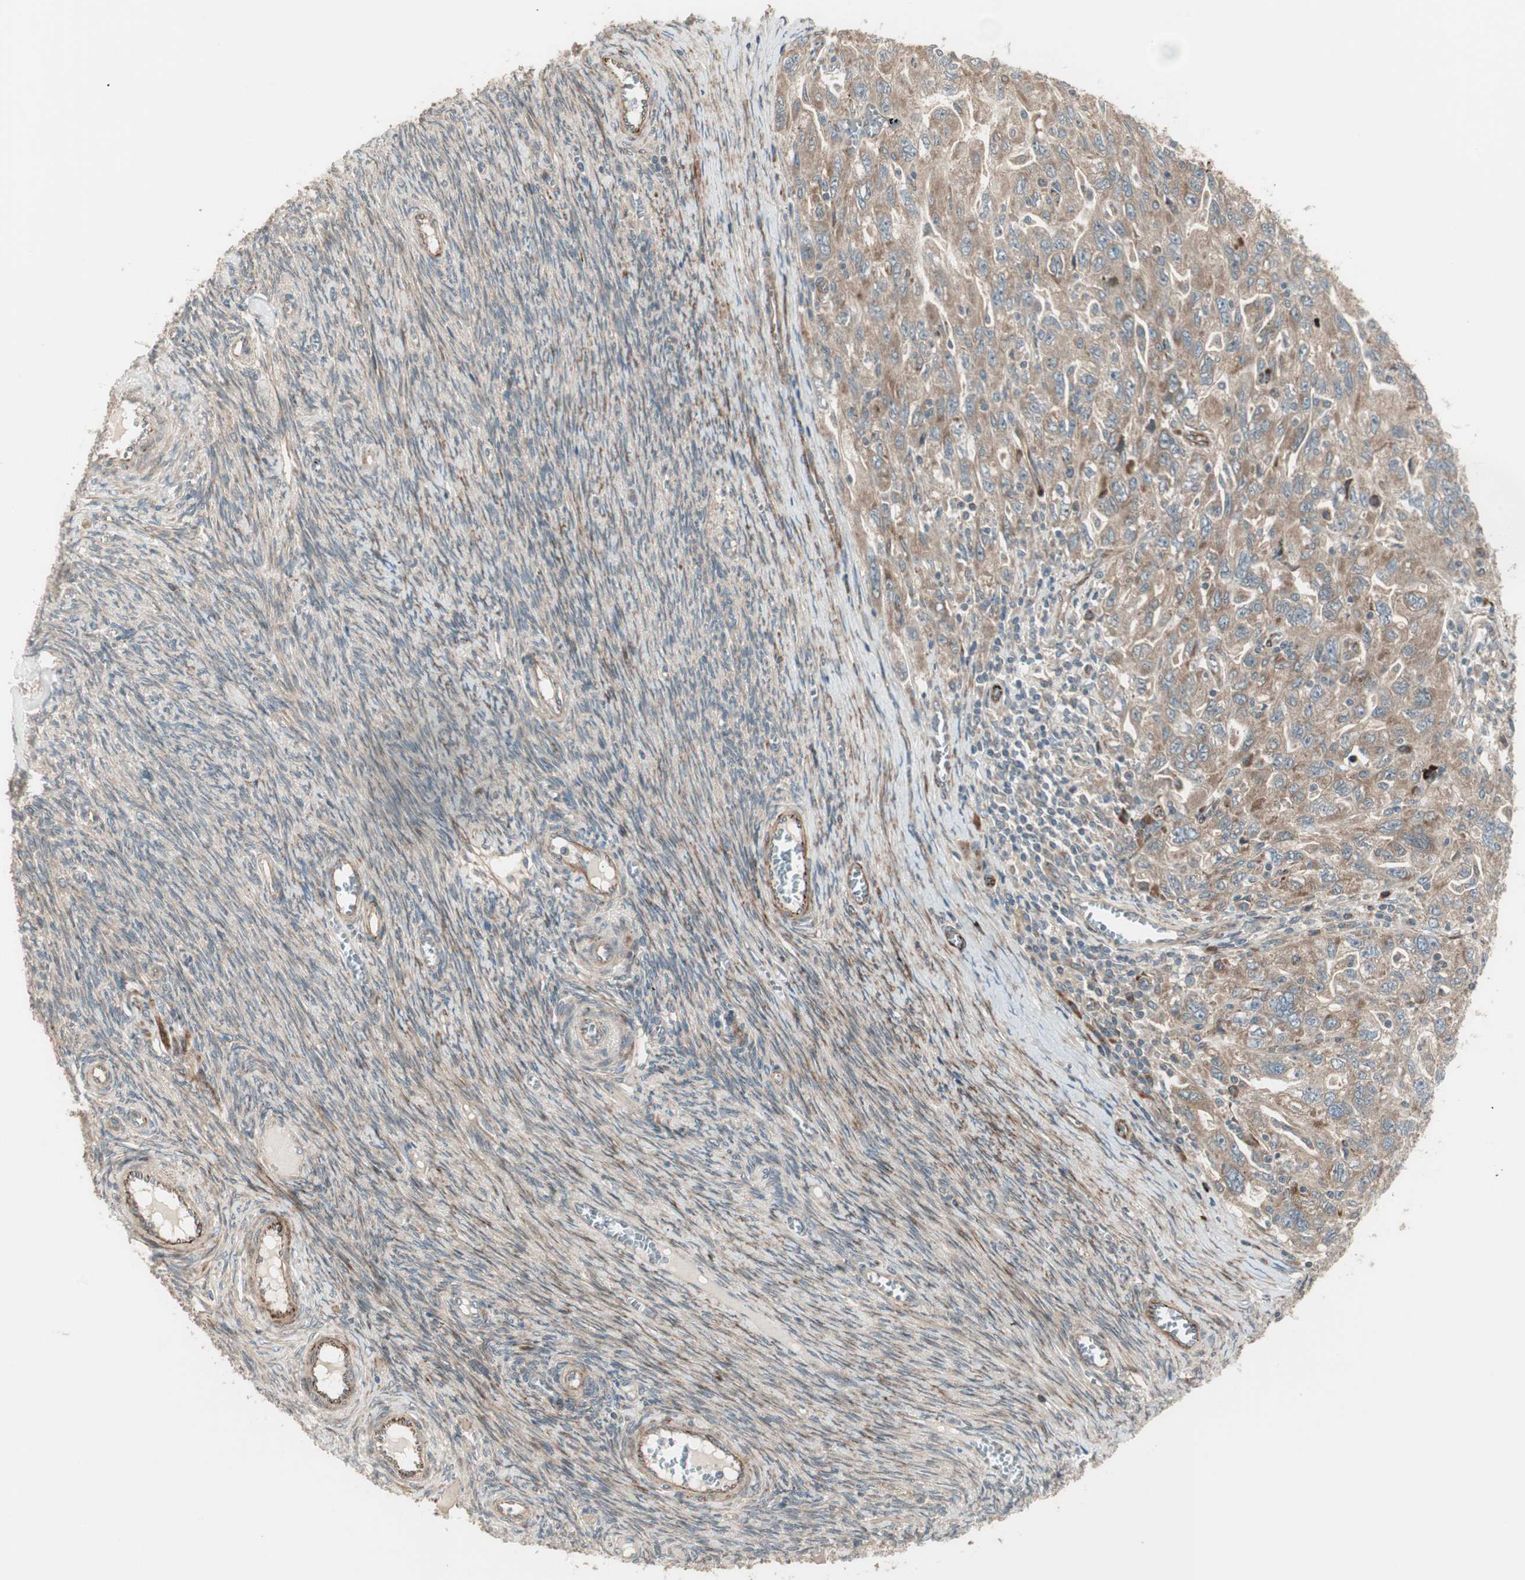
{"staining": {"intensity": "moderate", "quantity": ">75%", "location": "cytoplasmic/membranous"}, "tissue": "ovarian cancer", "cell_type": "Tumor cells", "image_type": "cancer", "snomed": [{"axis": "morphology", "description": "Carcinoma, NOS"}, {"axis": "morphology", "description": "Cystadenocarcinoma, serous, NOS"}, {"axis": "topography", "description": "Ovary"}], "caption": "Immunohistochemistry (DAB (3,3'-diaminobenzidine)) staining of human ovarian cancer (carcinoma) shows moderate cytoplasmic/membranous protein expression in approximately >75% of tumor cells.", "gene": "PPP2R5E", "patient": {"sex": "female", "age": 69}}